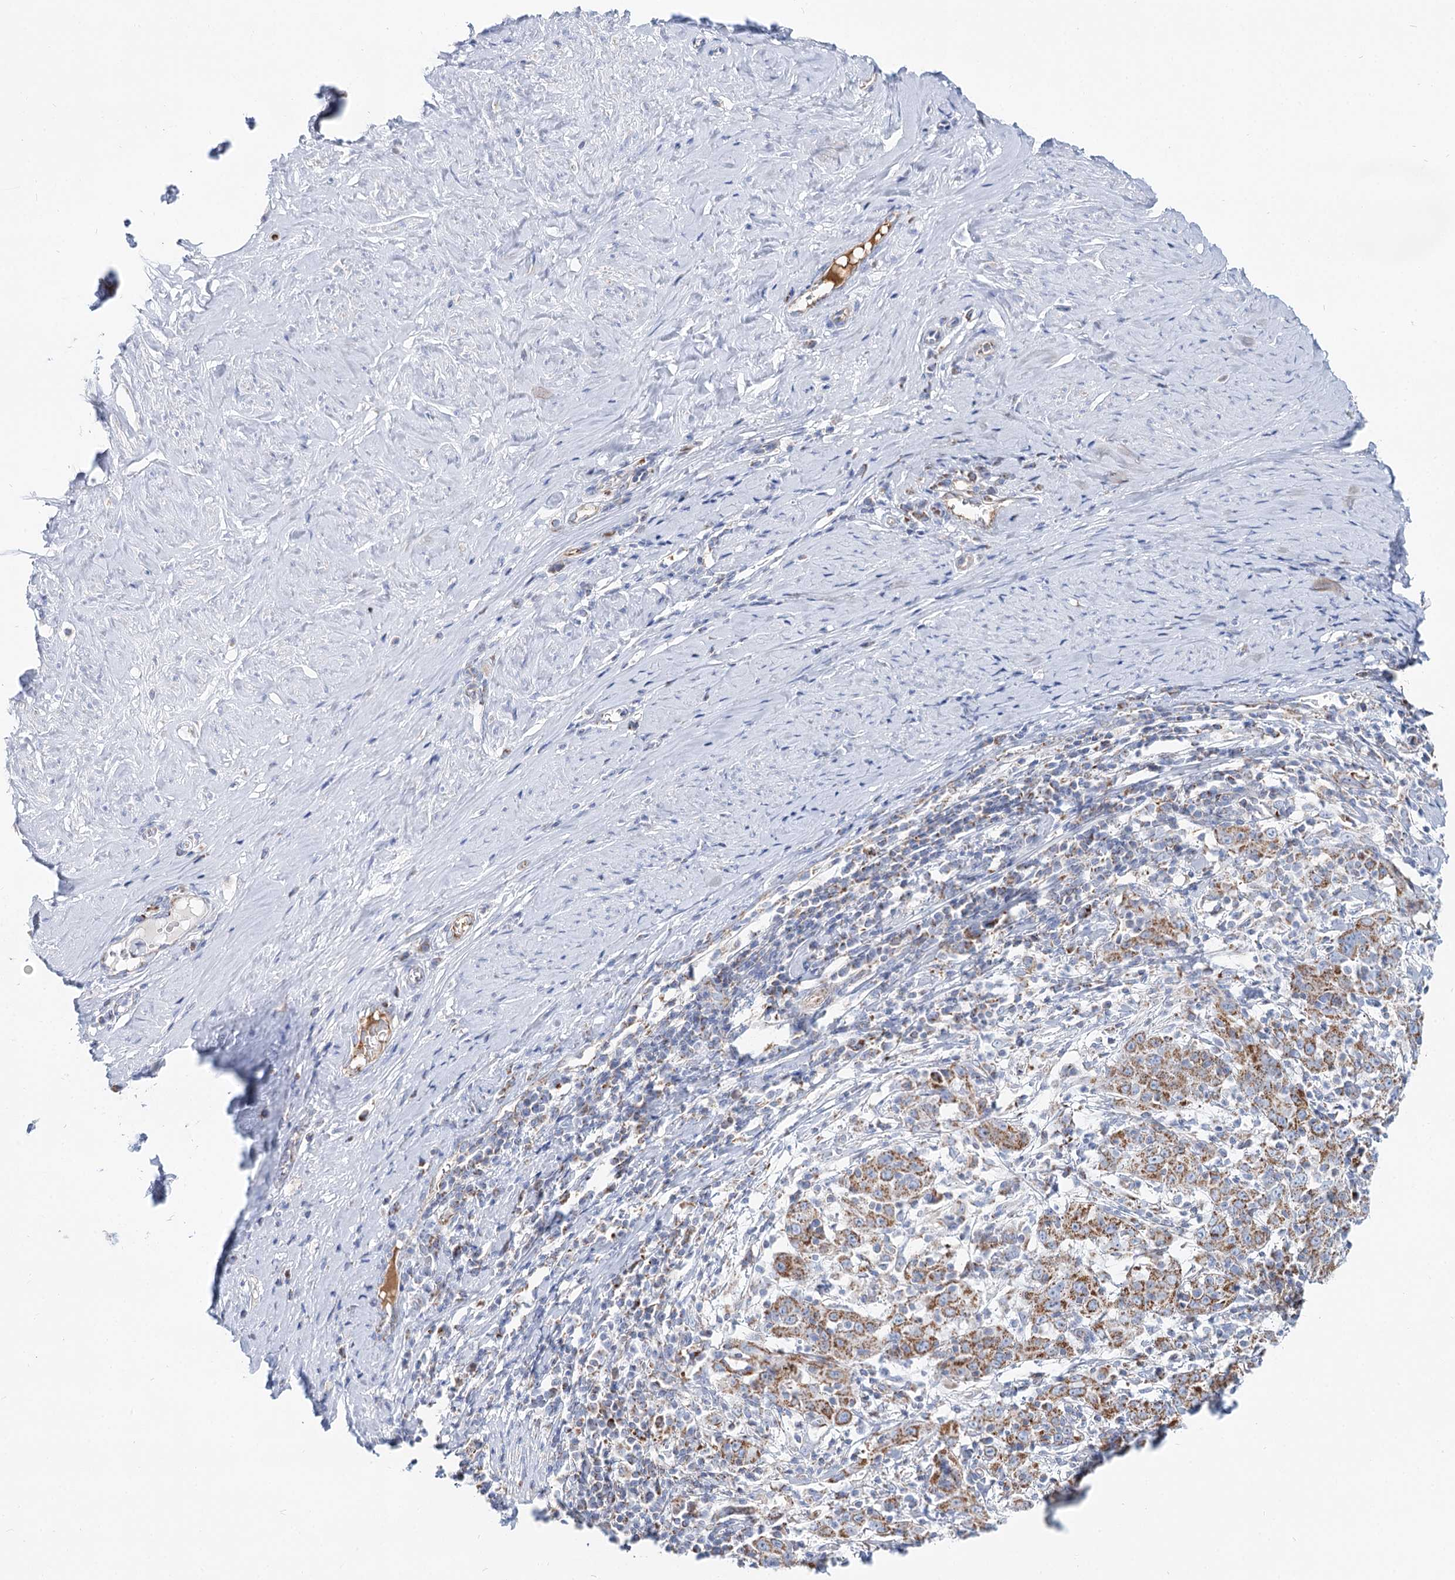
{"staining": {"intensity": "moderate", "quantity": ">75%", "location": "cytoplasmic/membranous"}, "tissue": "cervical cancer", "cell_type": "Tumor cells", "image_type": "cancer", "snomed": [{"axis": "morphology", "description": "Squamous cell carcinoma, NOS"}, {"axis": "topography", "description": "Cervix"}], "caption": "Immunohistochemistry of human squamous cell carcinoma (cervical) demonstrates medium levels of moderate cytoplasmic/membranous positivity in about >75% of tumor cells.", "gene": "MCCC2", "patient": {"sex": "female", "age": 46}}